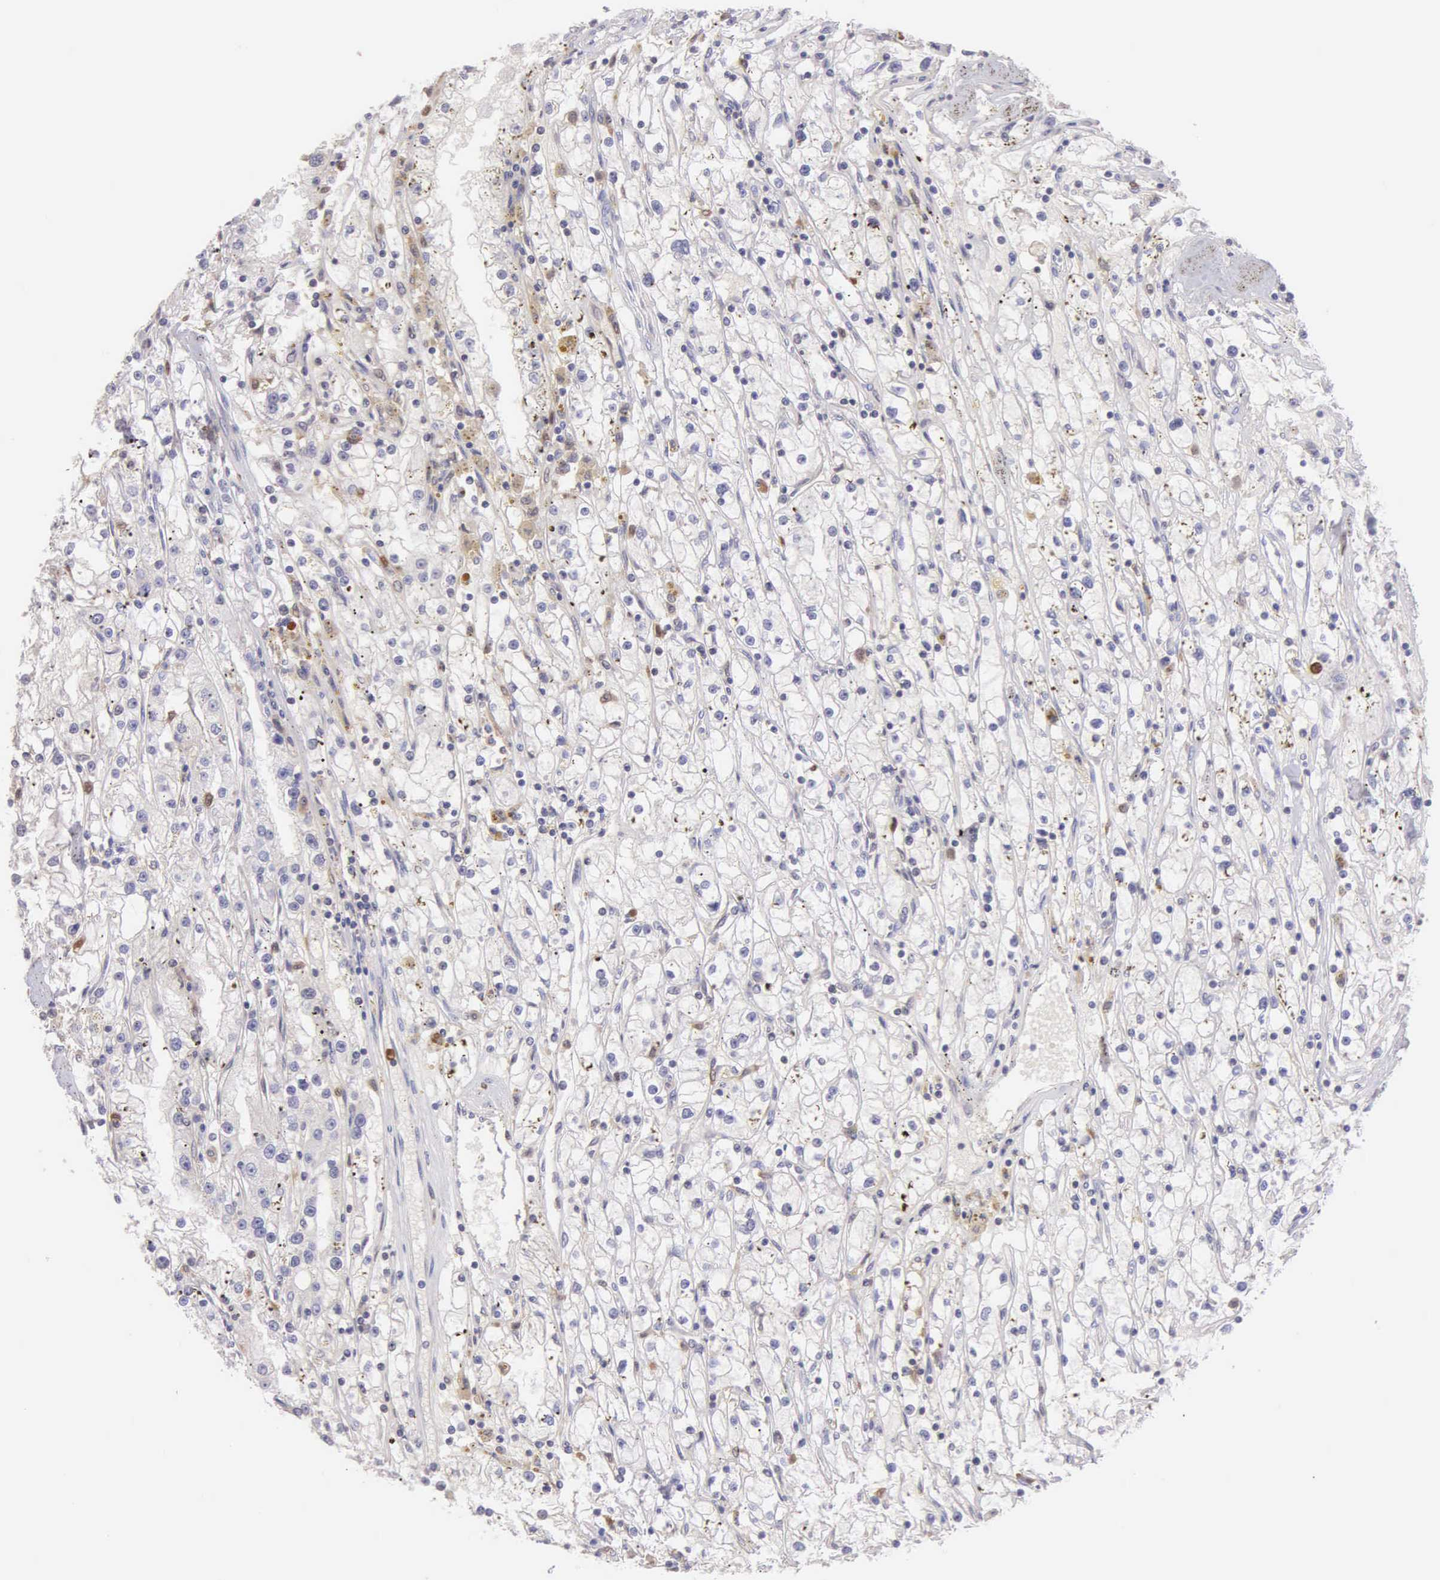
{"staining": {"intensity": "negative", "quantity": "none", "location": "none"}, "tissue": "renal cancer", "cell_type": "Tumor cells", "image_type": "cancer", "snomed": [{"axis": "morphology", "description": "Adenocarcinoma, NOS"}, {"axis": "topography", "description": "Kidney"}], "caption": "Renal adenocarcinoma stained for a protein using immunohistochemistry exhibits no staining tumor cells.", "gene": "BID", "patient": {"sex": "male", "age": 56}}